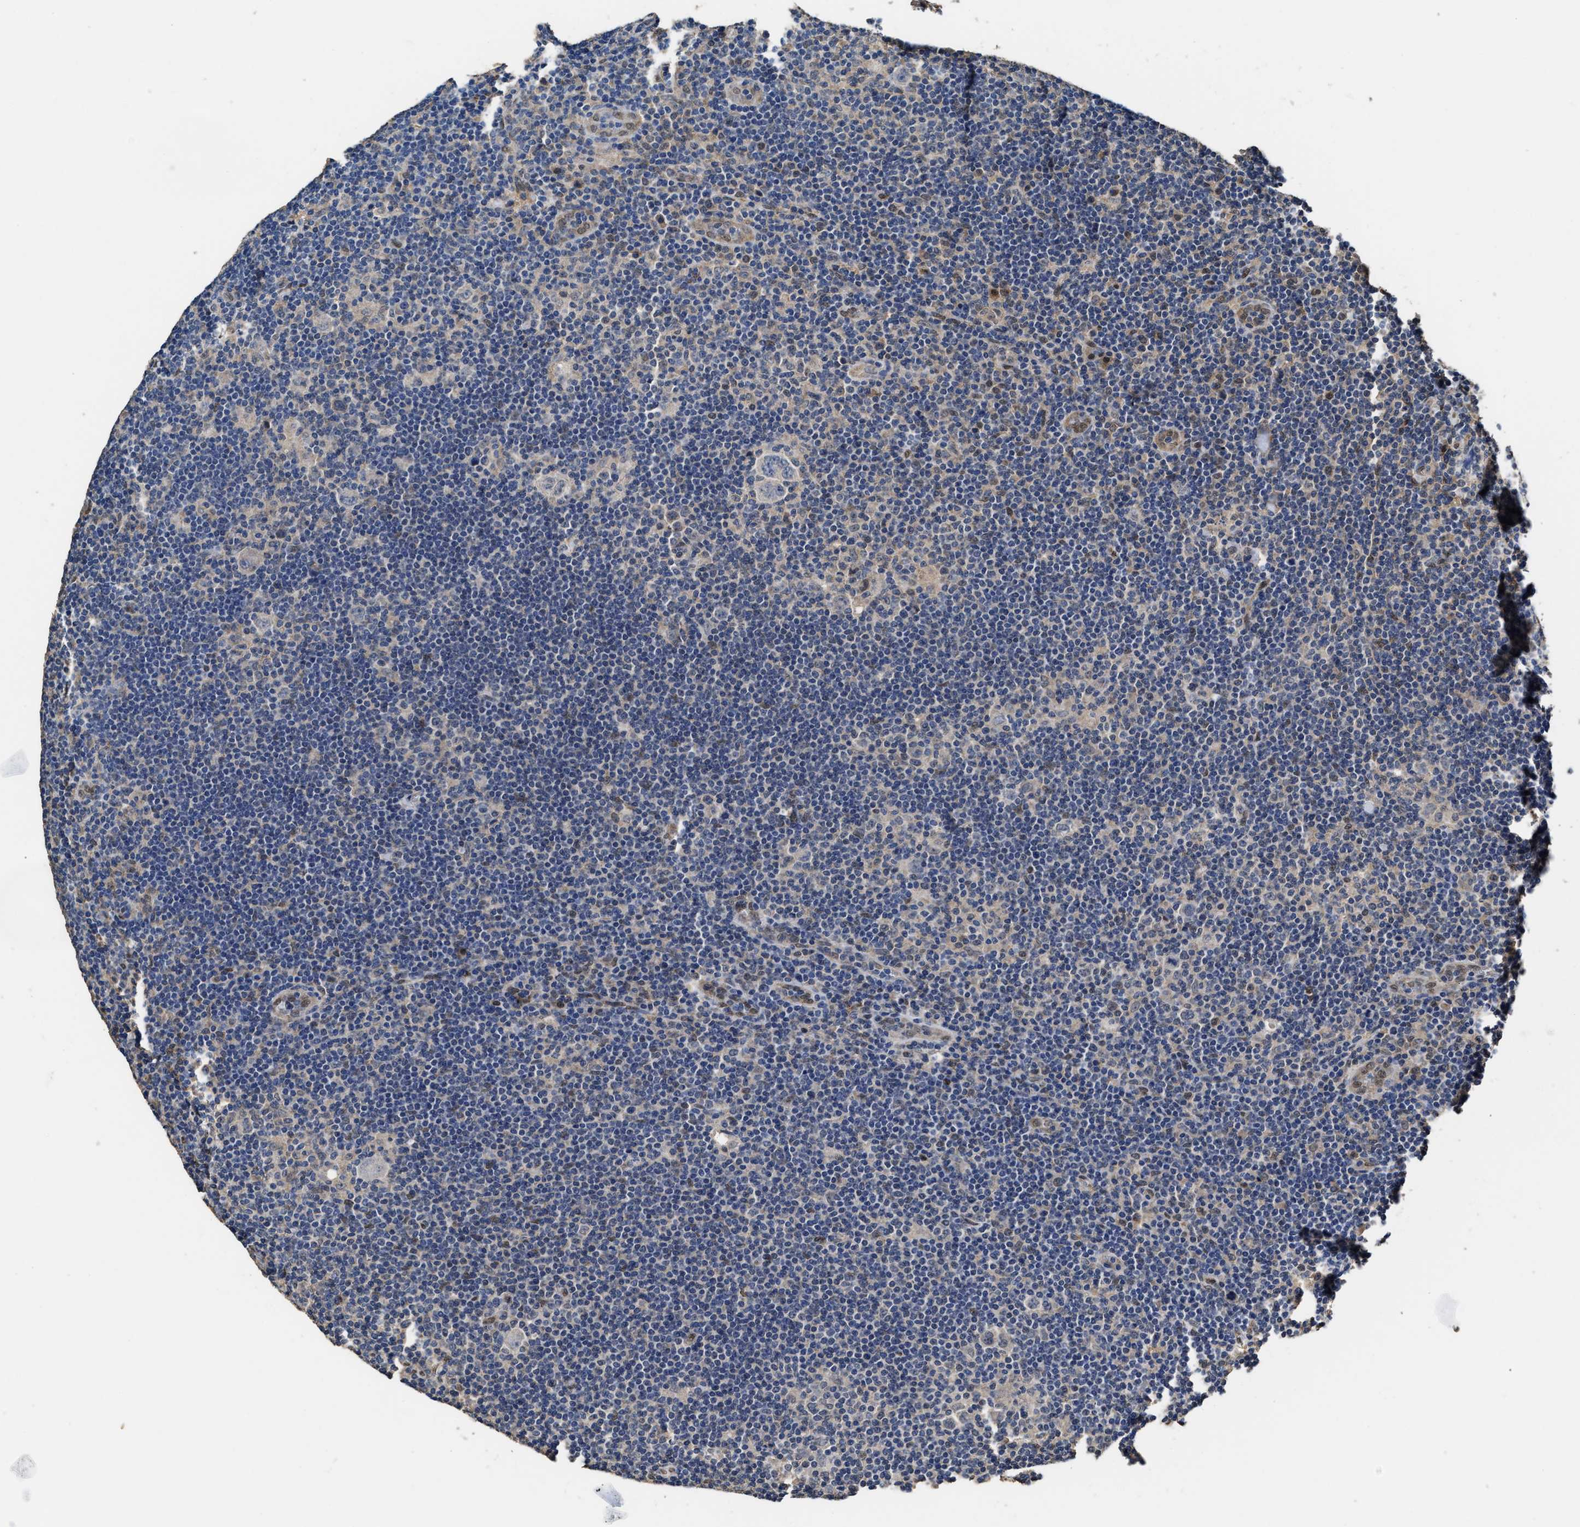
{"staining": {"intensity": "negative", "quantity": "none", "location": "none"}, "tissue": "lymphoma", "cell_type": "Tumor cells", "image_type": "cancer", "snomed": [{"axis": "morphology", "description": "Hodgkin's disease, NOS"}, {"axis": "topography", "description": "Lymph node"}], "caption": "Tumor cells show no significant positivity in lymphoma.", "gene": "YWHAE", "patient": {"sex": "female", "age": 57}}